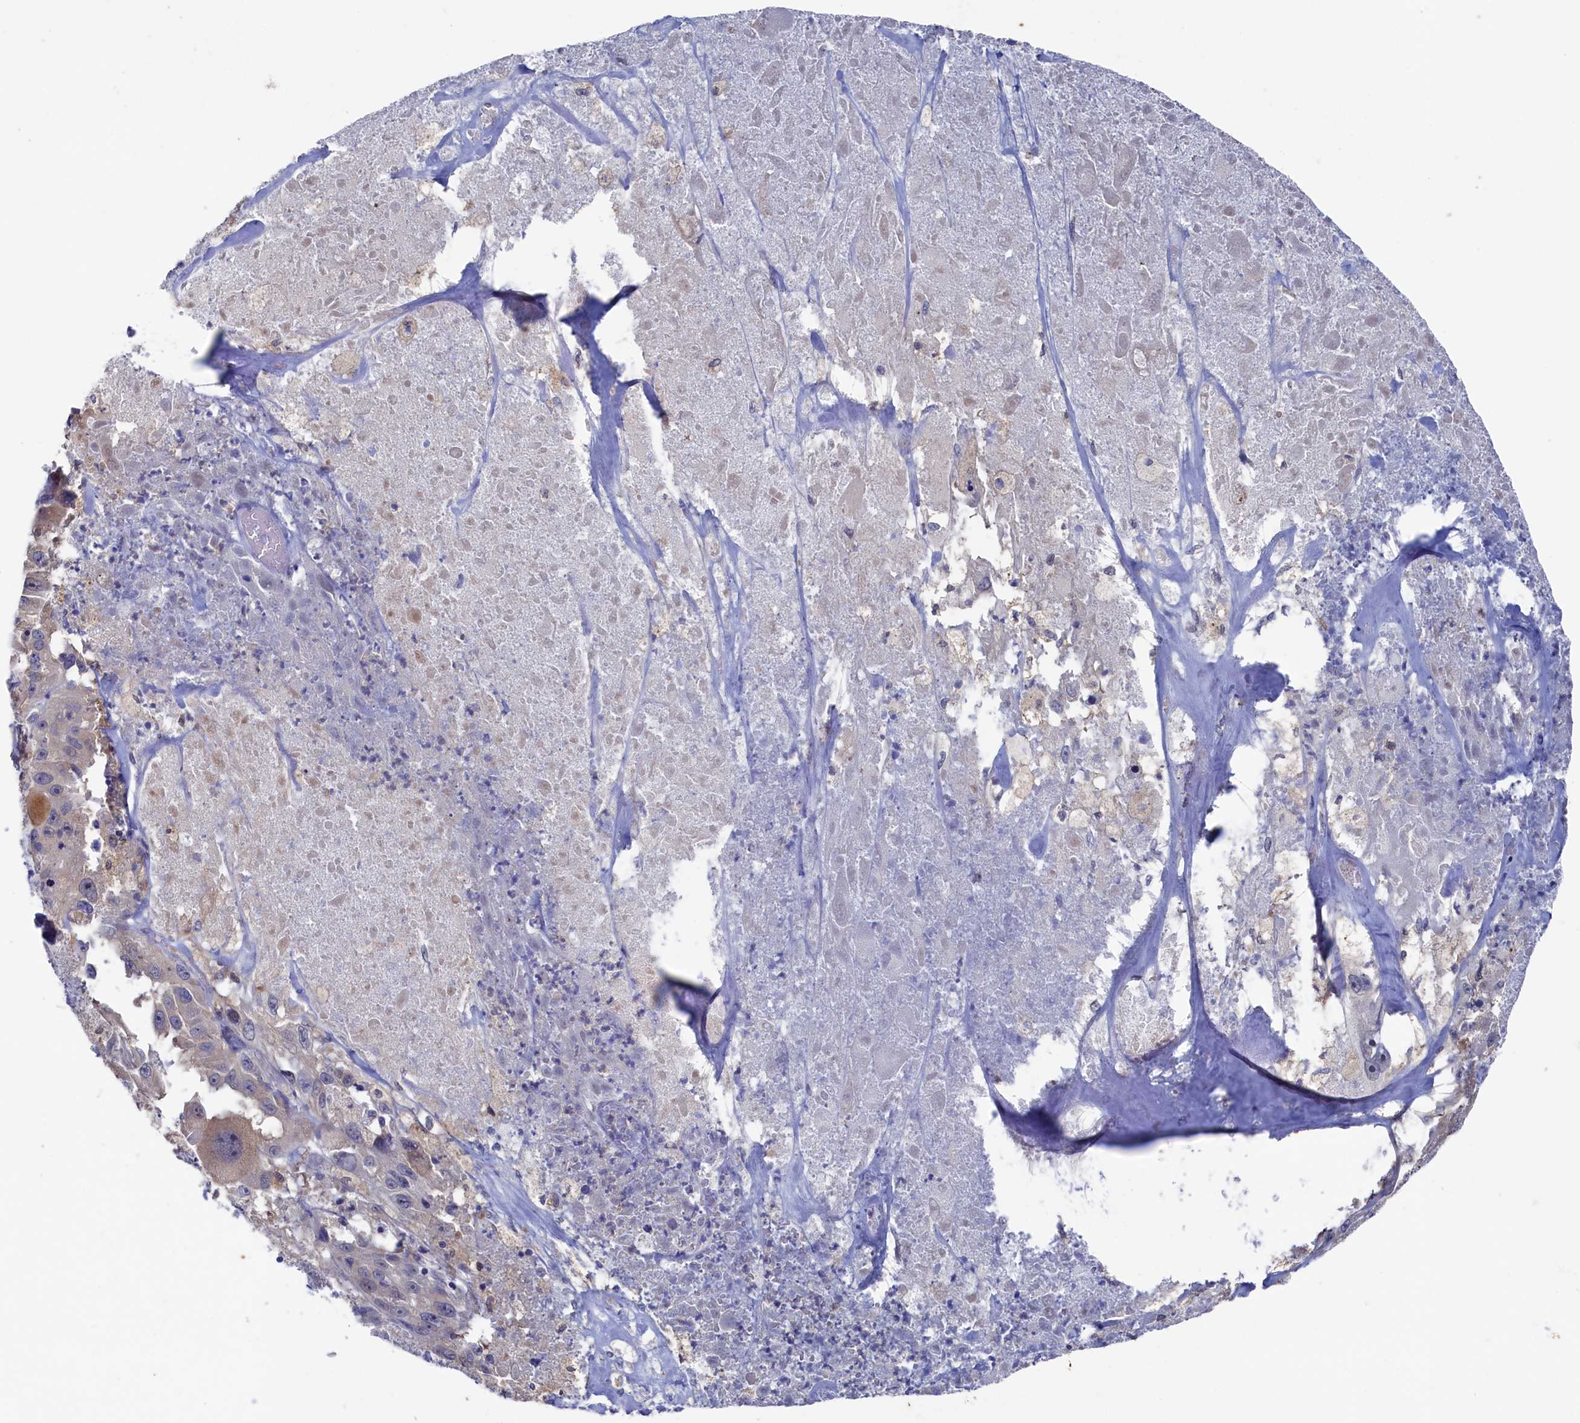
{"staining": {"intensity": "negative", "quantity": "none", "location": "none"}, "tissue": "melanoma", "cell_type": "Tumor cells", "image_type": "cancer", "snomed": [{"axis": "morphology", "description": "Malignant melanoma, Metastatic site"}, {"axis": "topography", "description": "Lymph node"}], "caption": "IHC image of human malignant melanoma (metastatic site) stained for a protein (brown), which reveals no positivity in tumor cells.", "gene": "RNH1", "patient": {"sex": "male", "age": 62}}